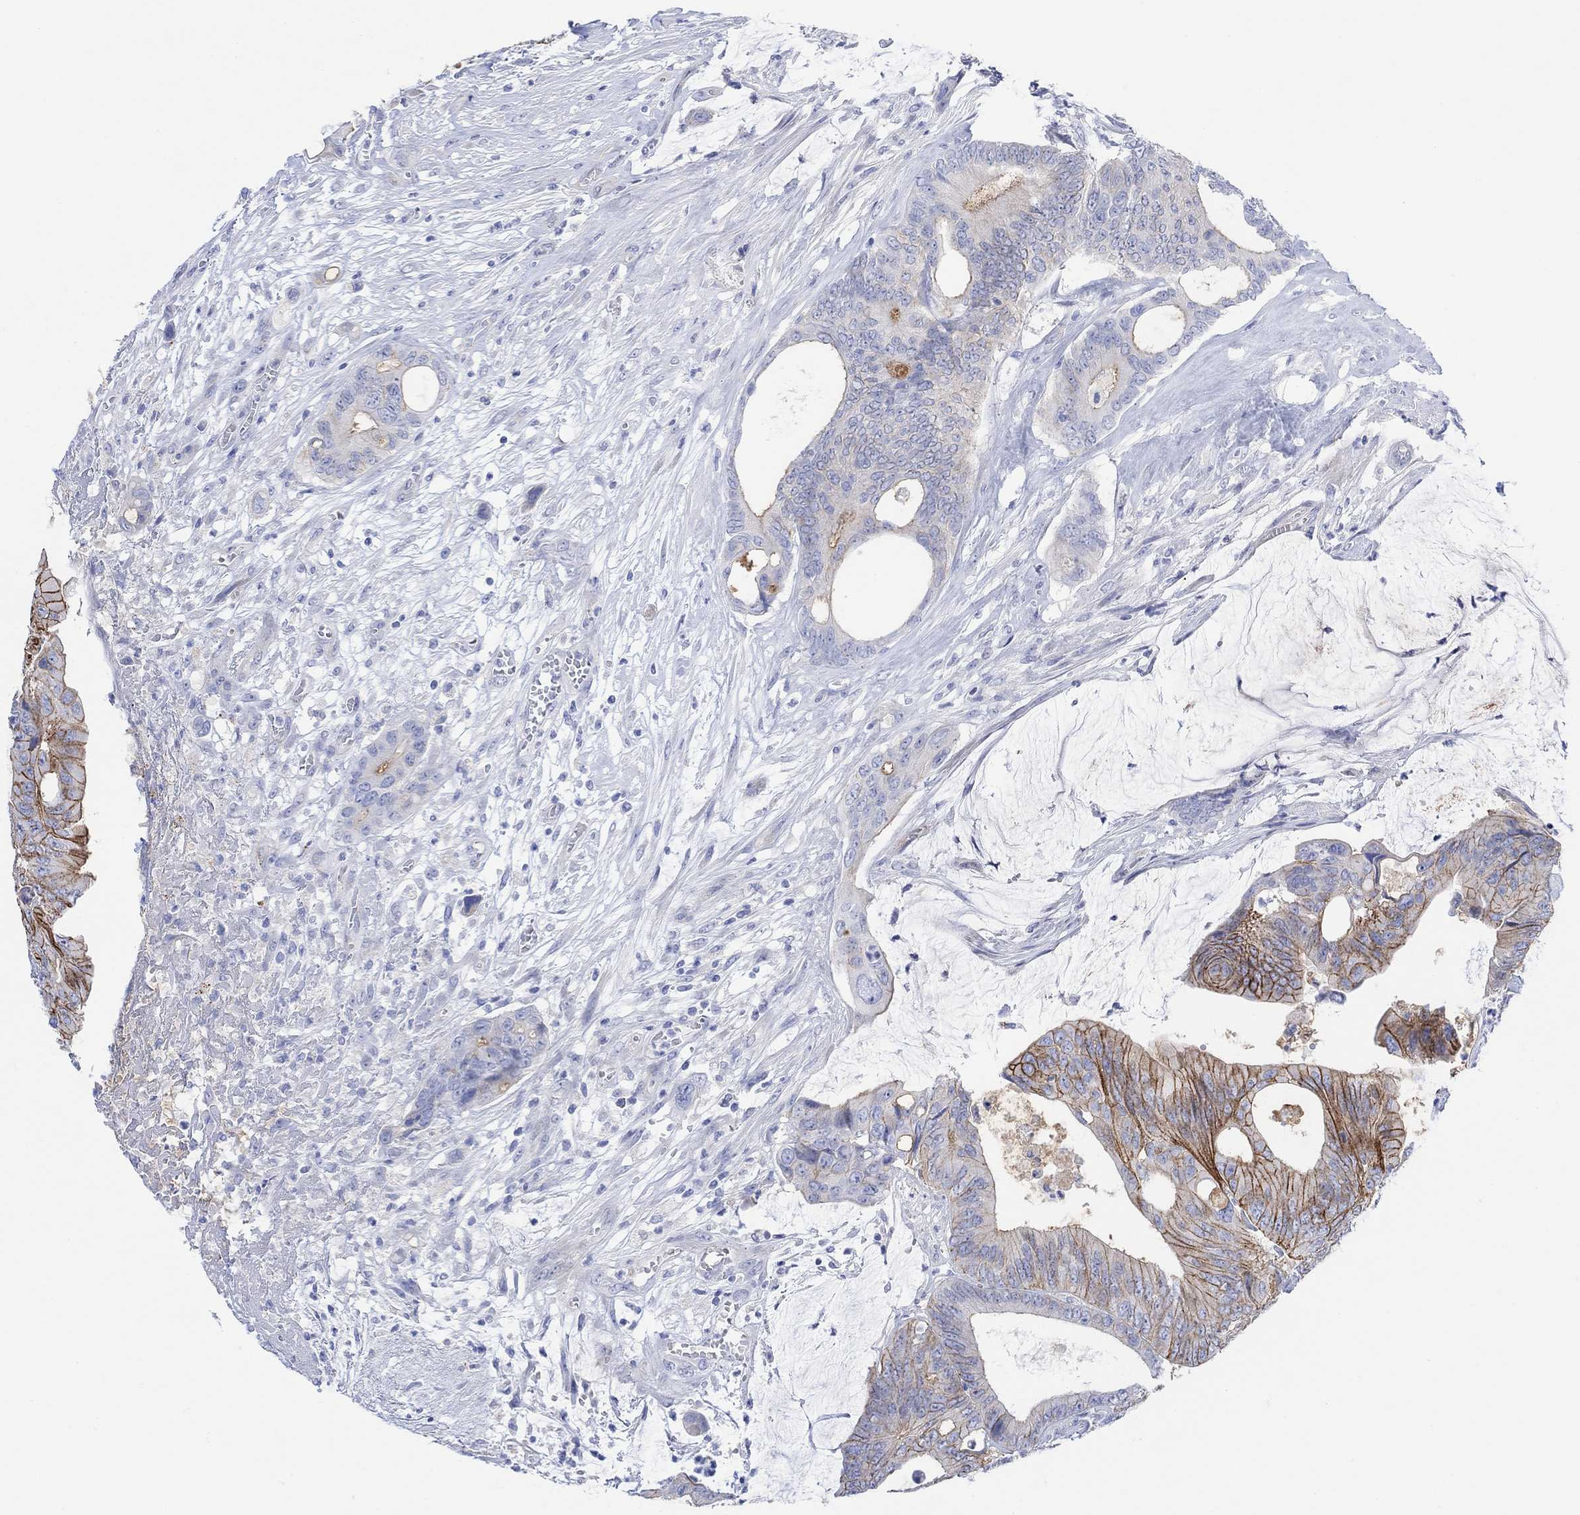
{"staining": {"intensity": "strong", "quantity": "<25%", "location": "cytoplasmic/membranous"}, "tissue": "colorectal cancer", "cell_type": "Tumor cells", "image_type": "cancer", "snomed": [{"axis": "morphology", "description": "Normal tissue, NOS"}, {"axis": "morphology", "description": "Adenocarcinoma, NOS"}, {"axis": "topography", "description": "Colon"}], "caption": "Immunohistochemistry (IHC) staining of adenocarcinoma (colorectal), which exhibits medium levels of strong cytoplasmic/membranous expression in approximately <25% of tumor cells indicating strong cytoplasmic/membranous protein expression. The staining was performed using DAB (brown) for protein detection and nuclei were counterstained in hematoxylin (blue).", "gene": "TLDC2", "patient": {"sex": "male", "age": 65}}